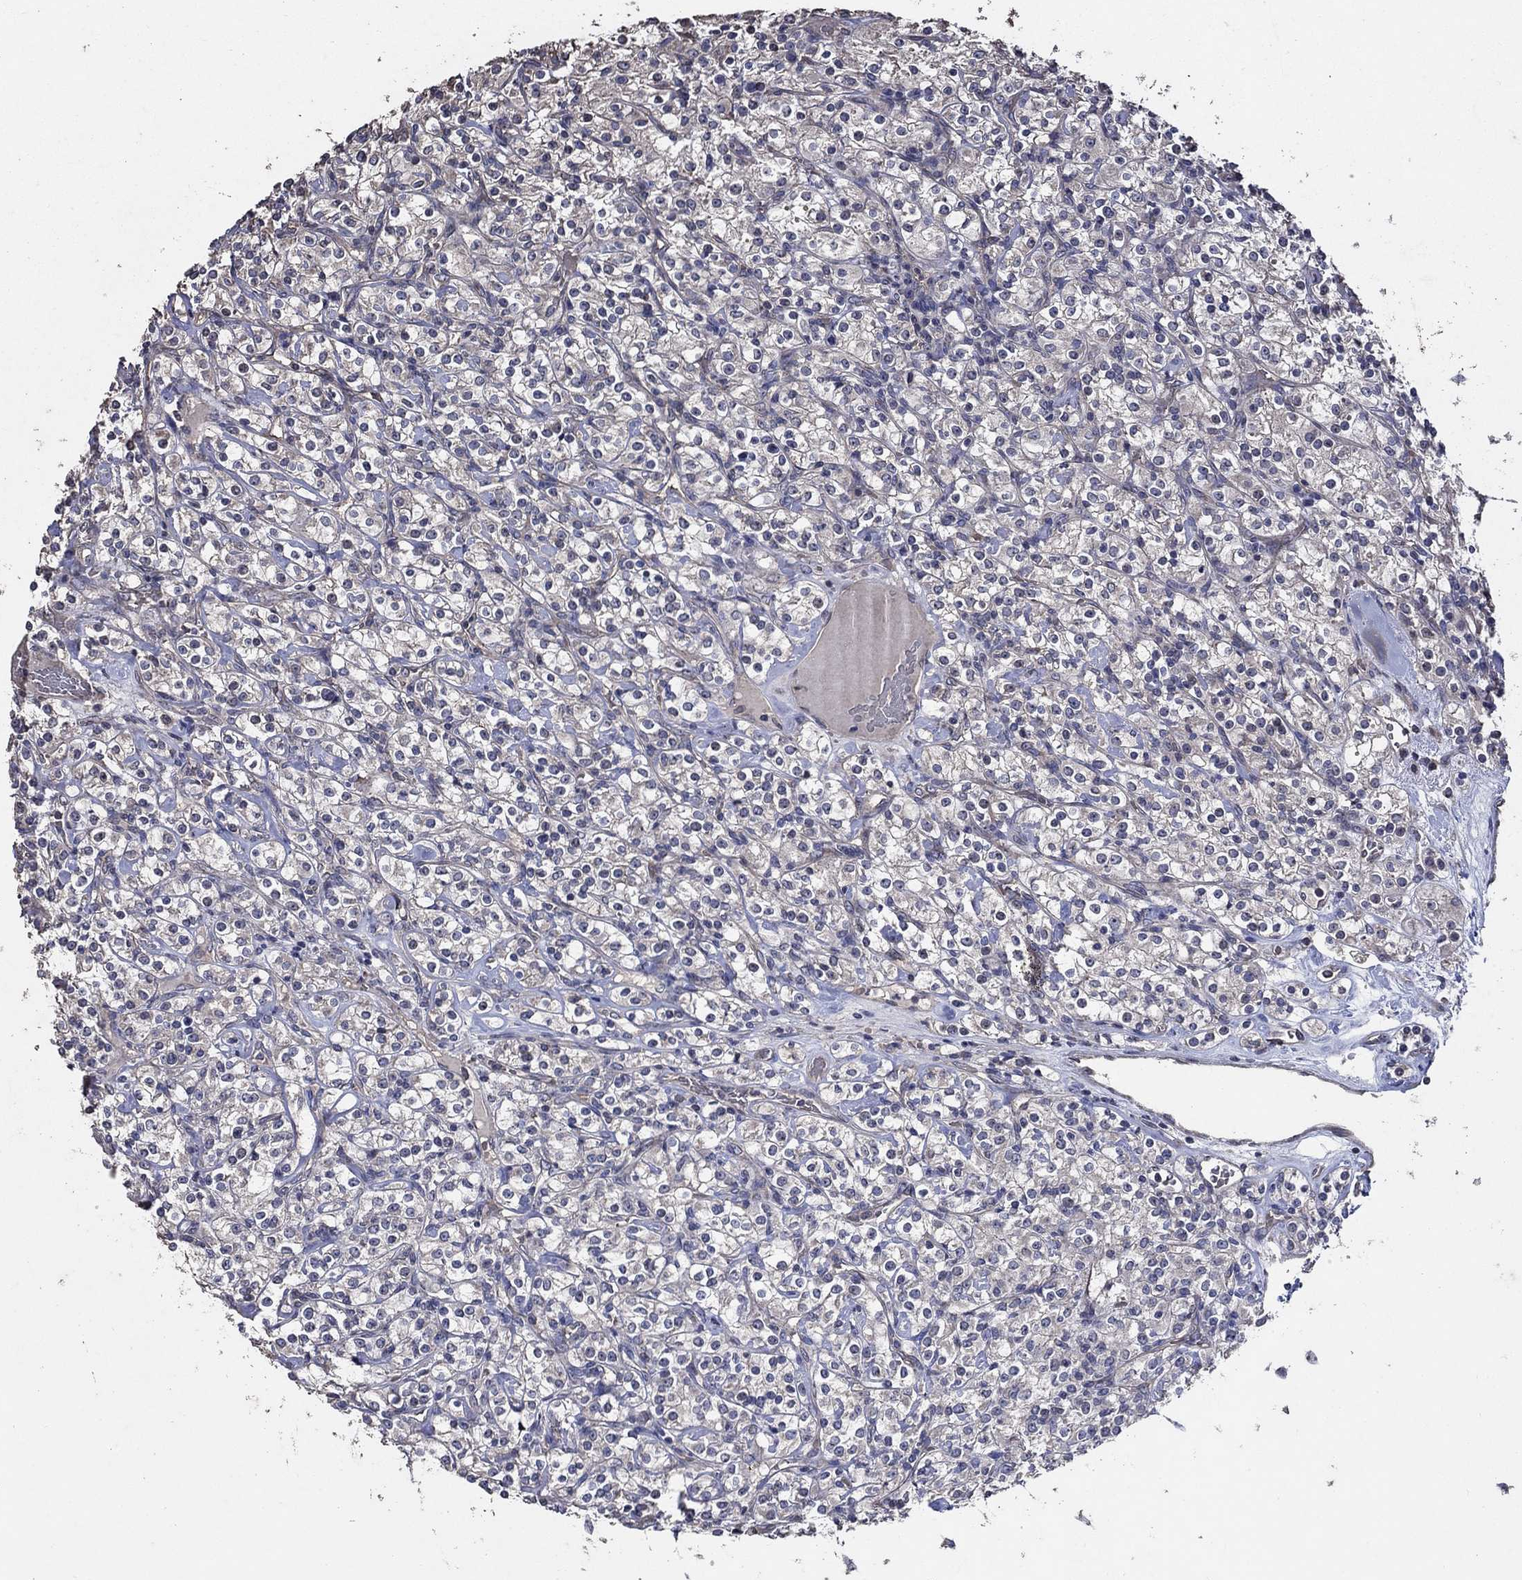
{"staining": {"intensity": "negative", "quantity": "none", "location": "none"}, "tissue": "renal cancer", "cell_type": "Tumor cells", "image_type": "cancer", "snomed": [{"axis": "morphology", "description": "Adenocarcinoma, NOS"}, {"axis": "topography", "description": "Kidney"}], "caption": "An immunohistochemistry image of renal cancer is shown. There is no staining in tumor cells of renal cancer.", "gene": "HAP1", "patient": {"sex": "male", "age": 77}}